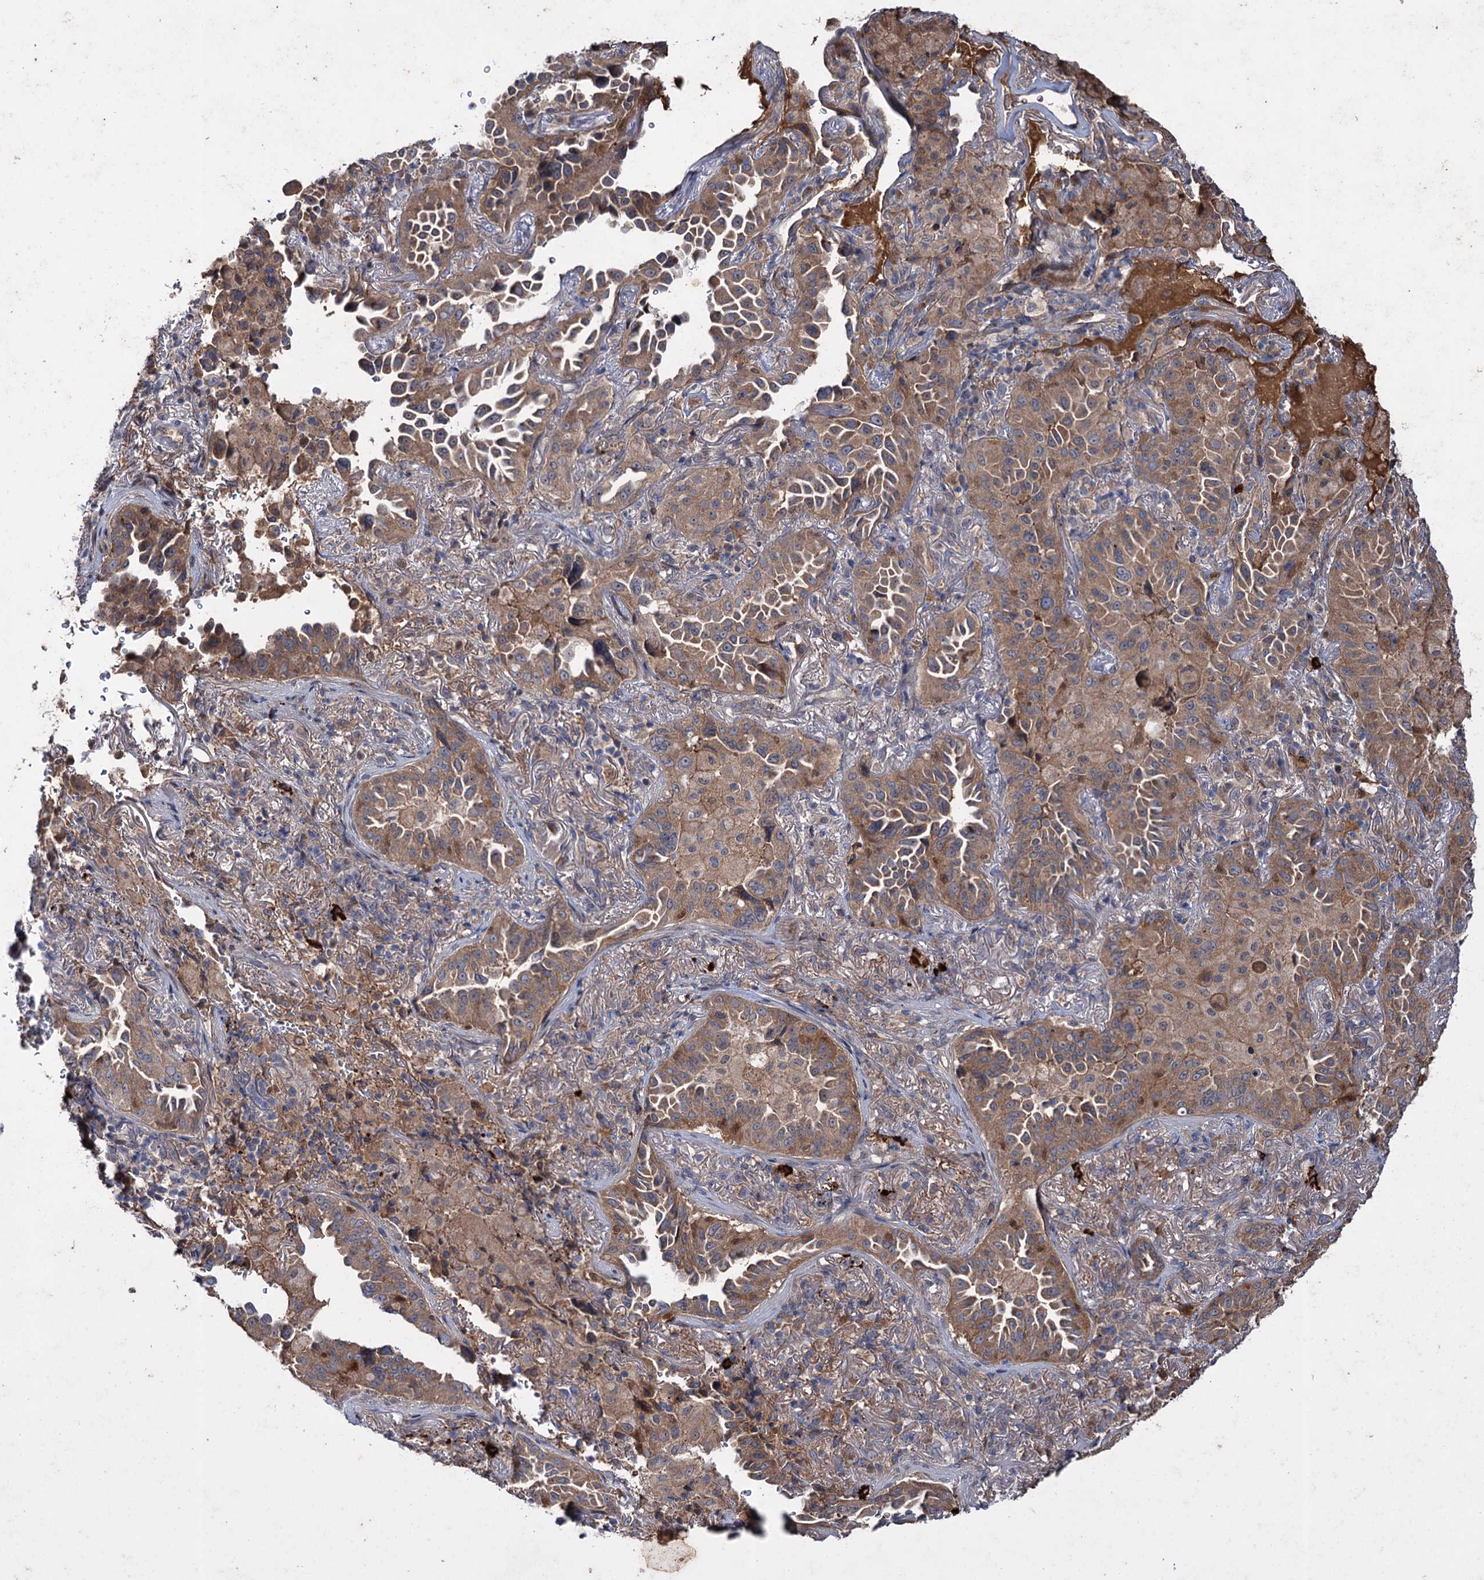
{"staining": {"intensity": "moderate", "quantity": ">75%", "location": "cytoplasmic/membranous"}, "tissue": "lung cancer", "cell_type": "Tumor cells", "image_type": "cancer", "snomed": [{"axis": "morphology", "description": "Adenocarcinoma, NOS"}, {"axis": "topography", "description": "Lung"}], "caption": "Protein expression analysis of lung cancer reveals moderate cytoplasmic/membranous staining in about >75% of tumor cells.", "gene": "PTPN3", "patient": {"sex": "female", "age": 69}}